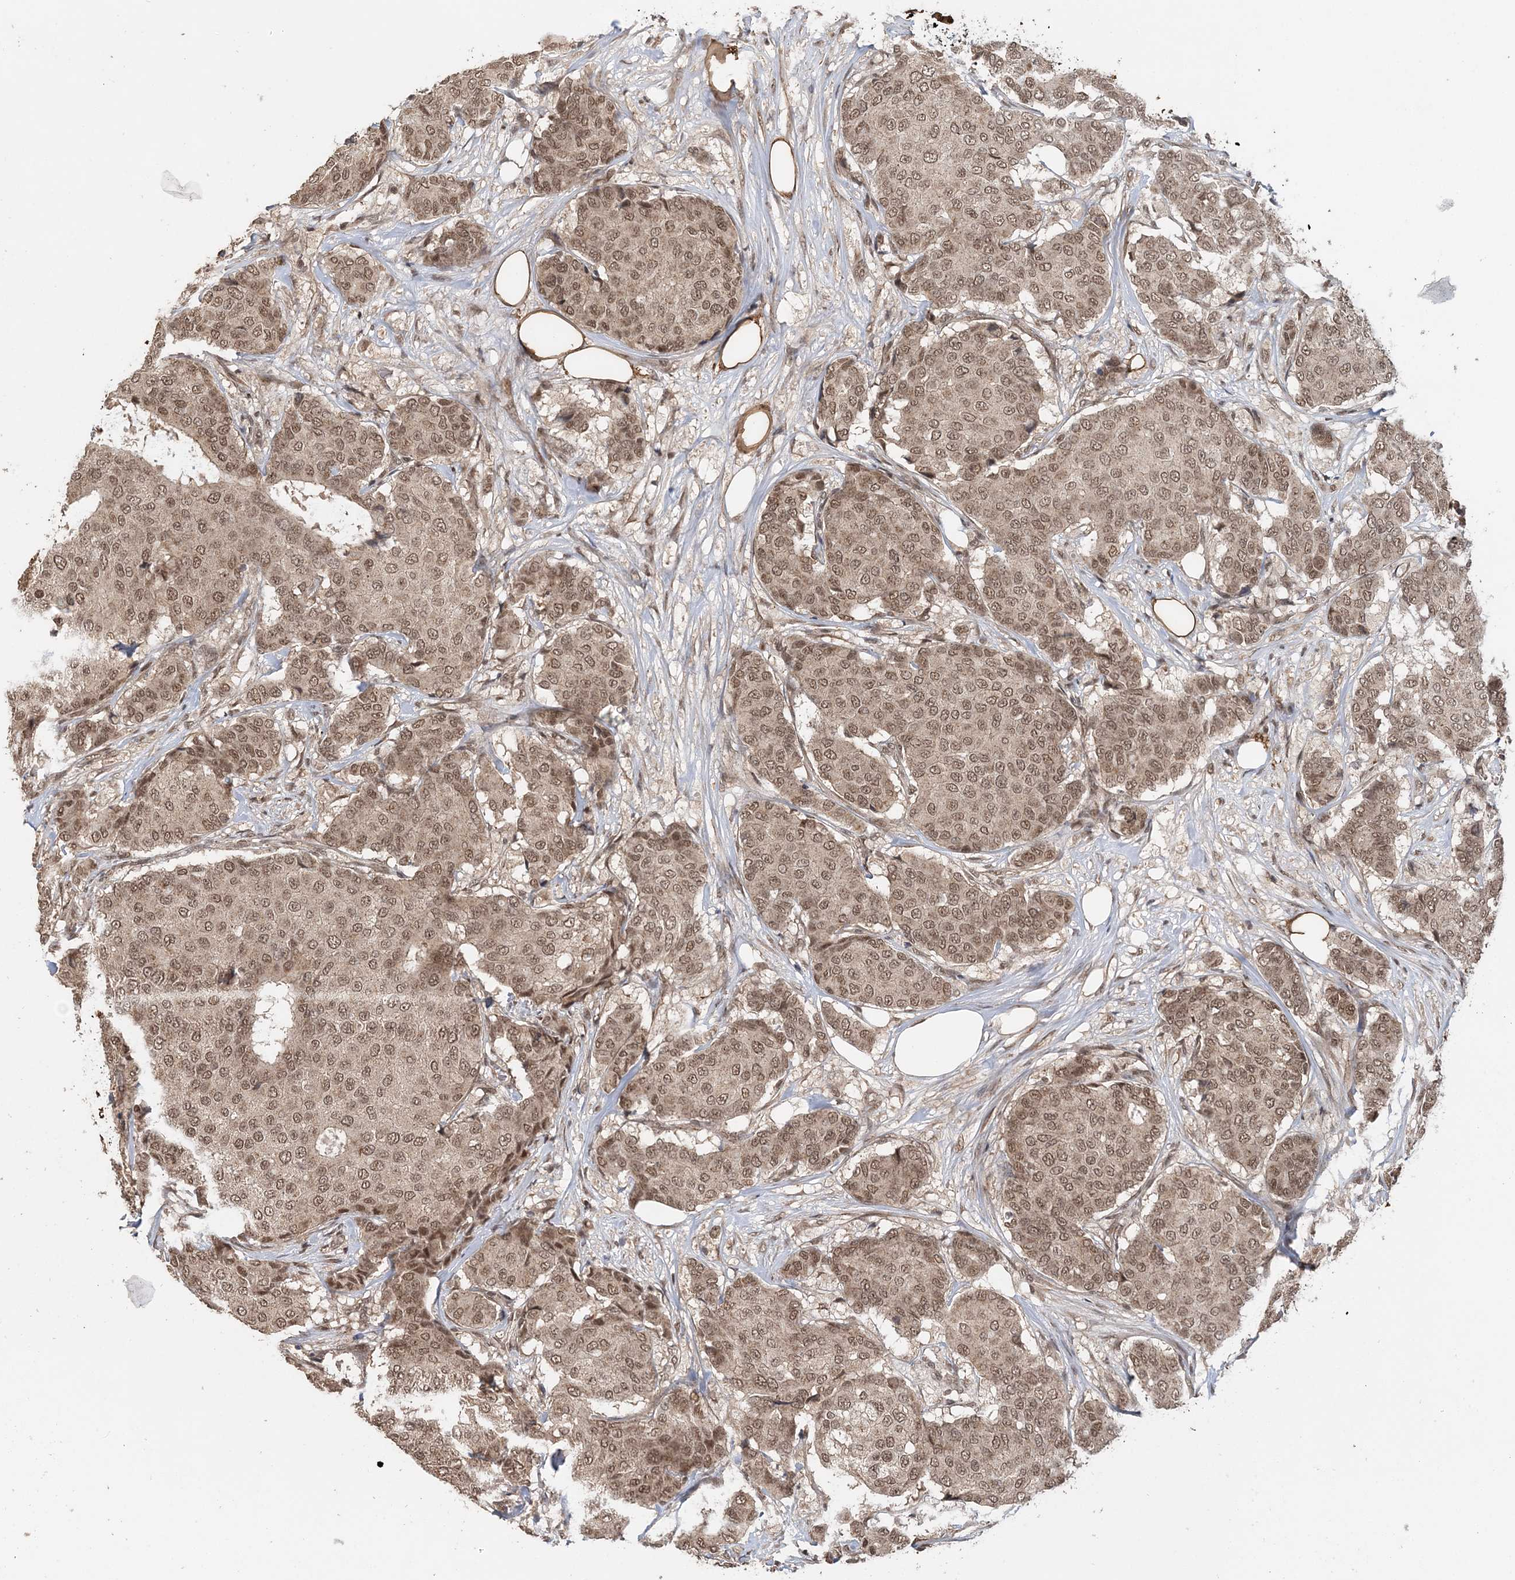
{"staining": {"intensity": "moderate", "quantity": ">75%", "location": "cytoplasmic/membranous,nuclear"}, "tissue": "breast cancer", "cell_type": "Tumor cells", "image_type": "cancer", "snomed": [{"axis": "morphology", "description": "Duct carcinoma"}, {"axis": "topography", "description": "Breast"}], "caption": "Immunohistochemistry histopathology image of neoplastic tissue: breast cancer stained using IHC reveals medium levels of moderate protein expression localized specifically in the cytoplasmic/membranous and nuclear of tumor cells, appearing as a cytoplasmic/membranous and nuclear brown color.", "gene": "TSHZ2", "patient": {"sex": "female", "age": 75}}